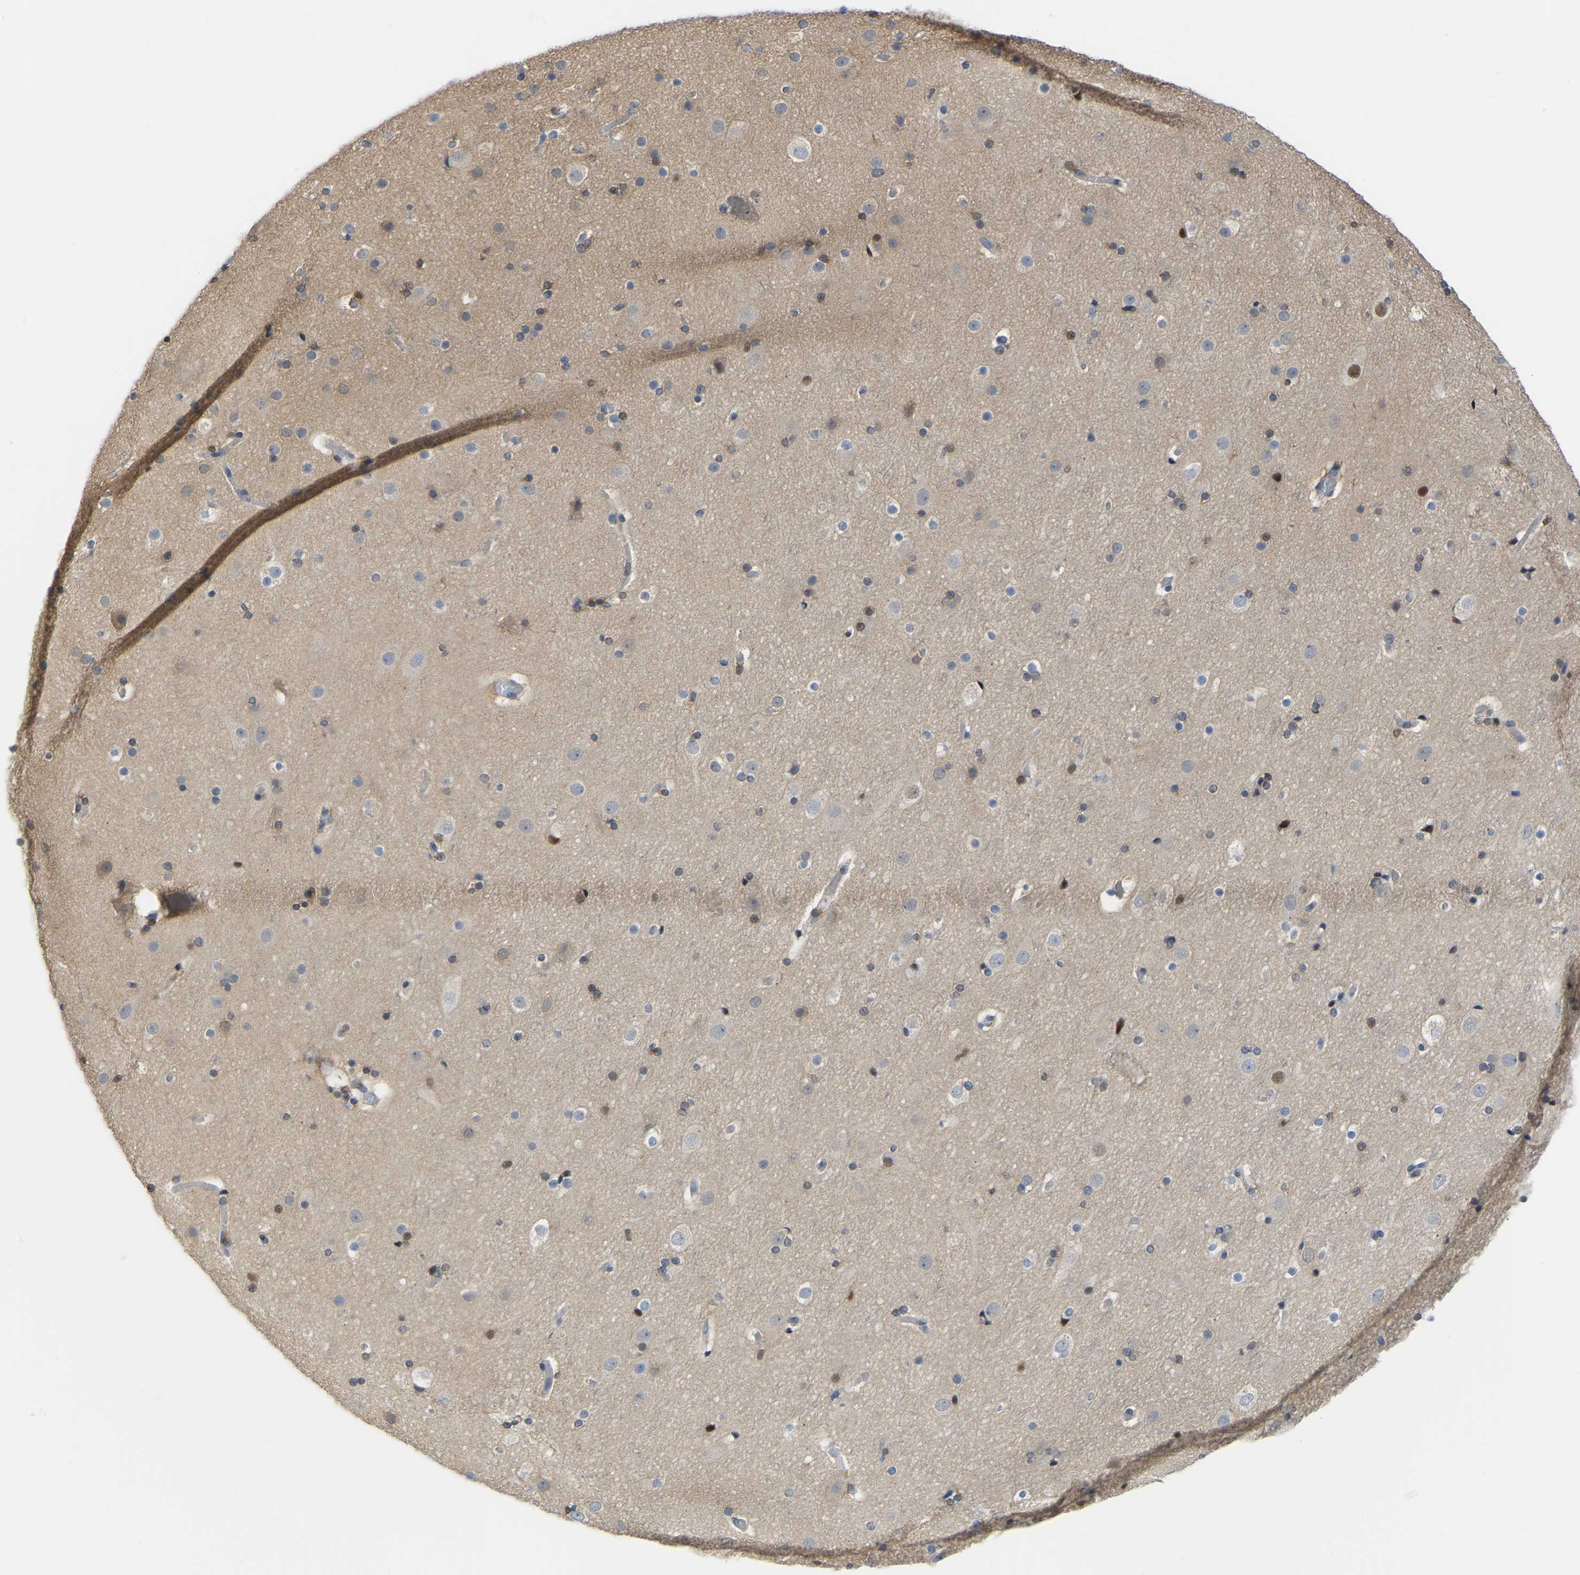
{"staining": {"intensity": "negative", "quantity": "none", "location": "none"}, "tissue": "cerebral cortex", "cell_type": "Endothelial cells", "image_type": "normal", "snomed": [{"axis": "morphology", "description": "Normal tissue, NOS"}, {"axis": "topography", "description": "Cerebral cortex"}], "caption": "This is a image of immunohistochemistry staining of benign cerebral cortex, which shows no positivity in endothelial cells.", "gene": "KLRG2", "patient": {"sex": "male", "age": 57}}